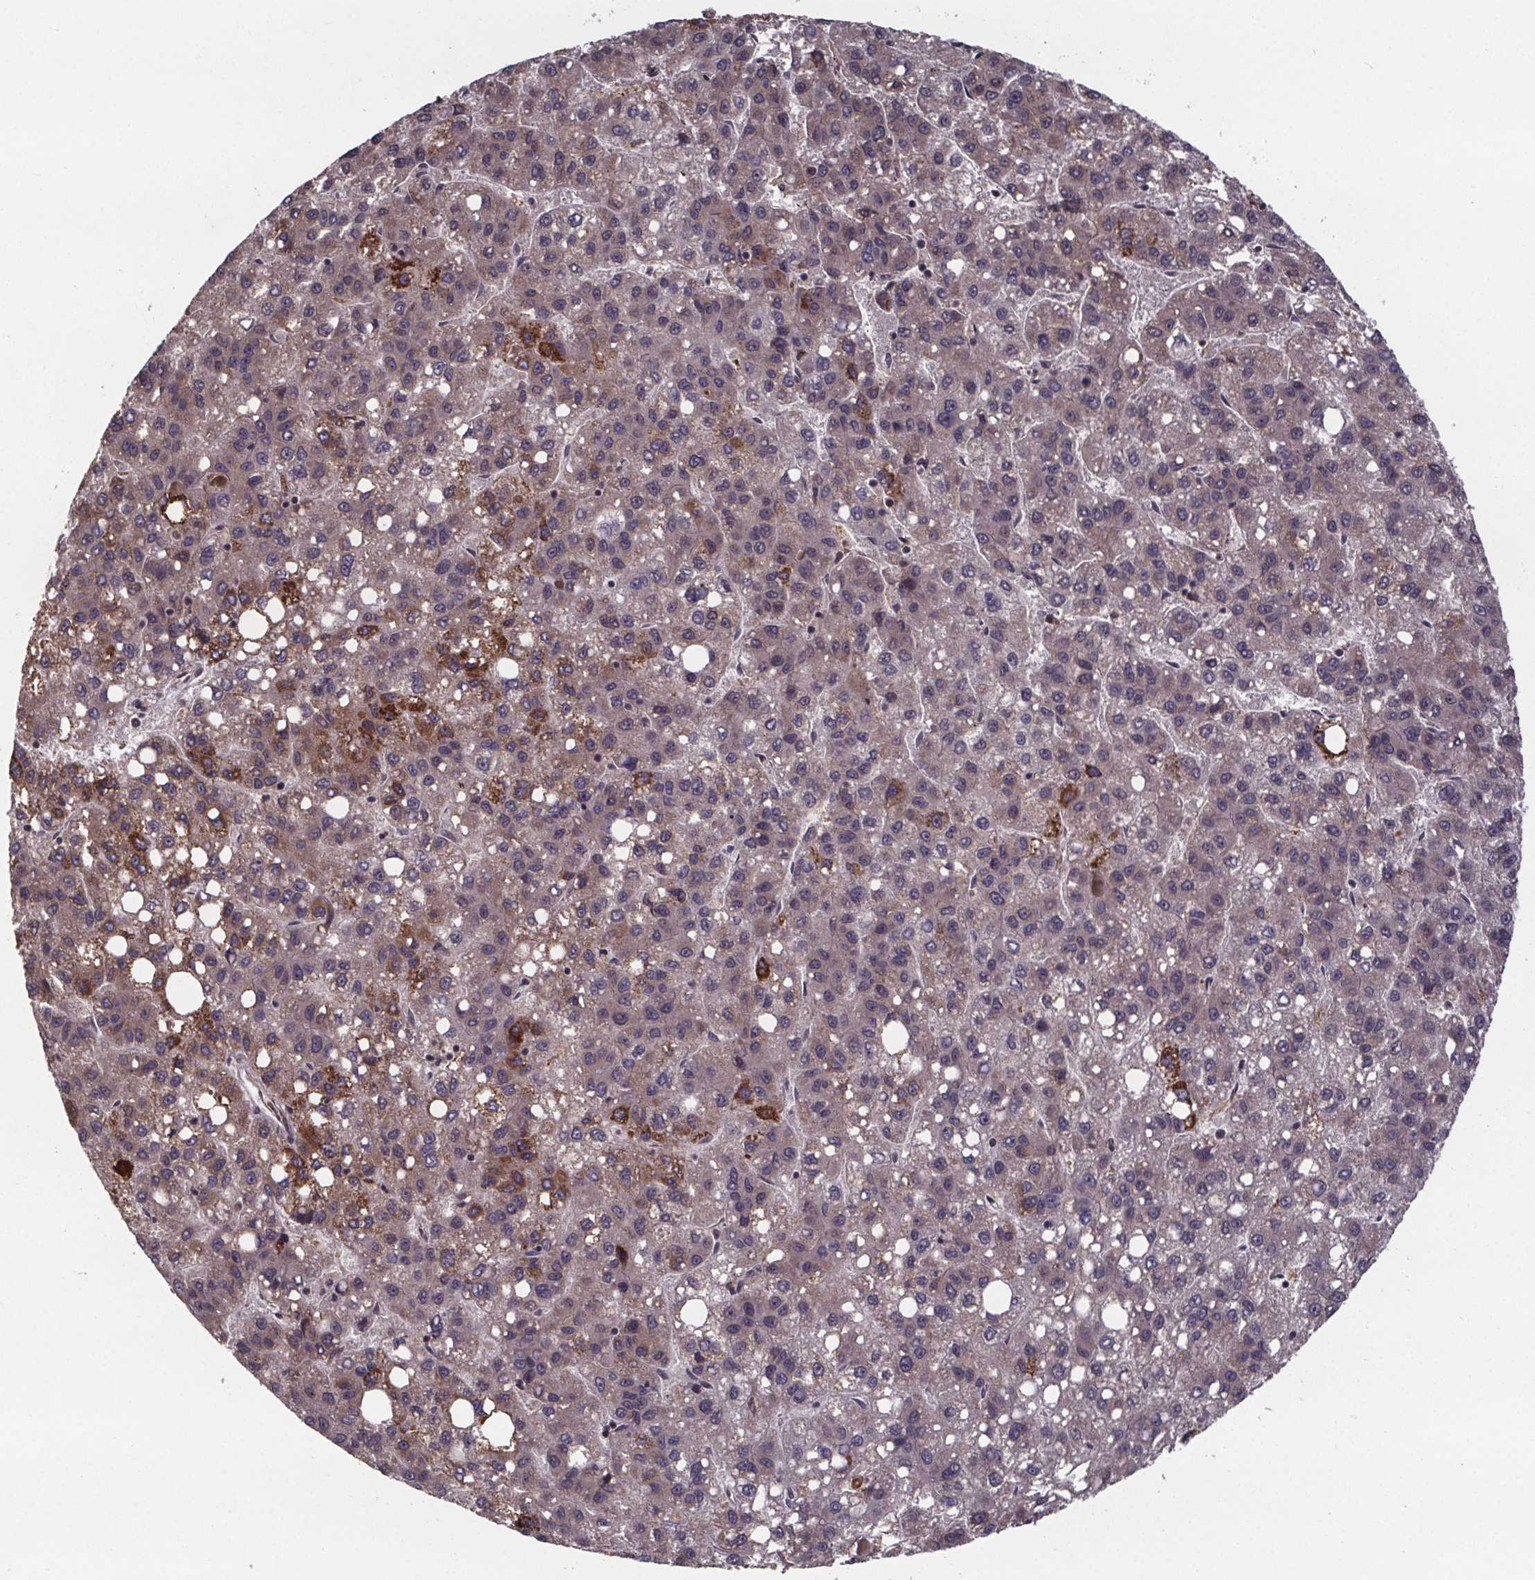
{"staining": {"intensity": "moderate", "quantity": "25%-75%", "location": "cytoplasmic/membranous"}, "tissue": "liver cancer", "cell_type": "Tumor cells", "image_type": "cancer", "snomed": [{"axis": "morphology", "description": "Carcinoma, Hepatocellular, NOS"}, {"axis": "topography", "description": "Liver"}], "caption": "Immunohistochemical staining of human liver cancer shows medium levels of moderate cytoplasmic/membranous protein expression in approximately 25%-75% of tumor cells.", "gene": "SAT1", "patient": {"sex": "female", "age": 82}}